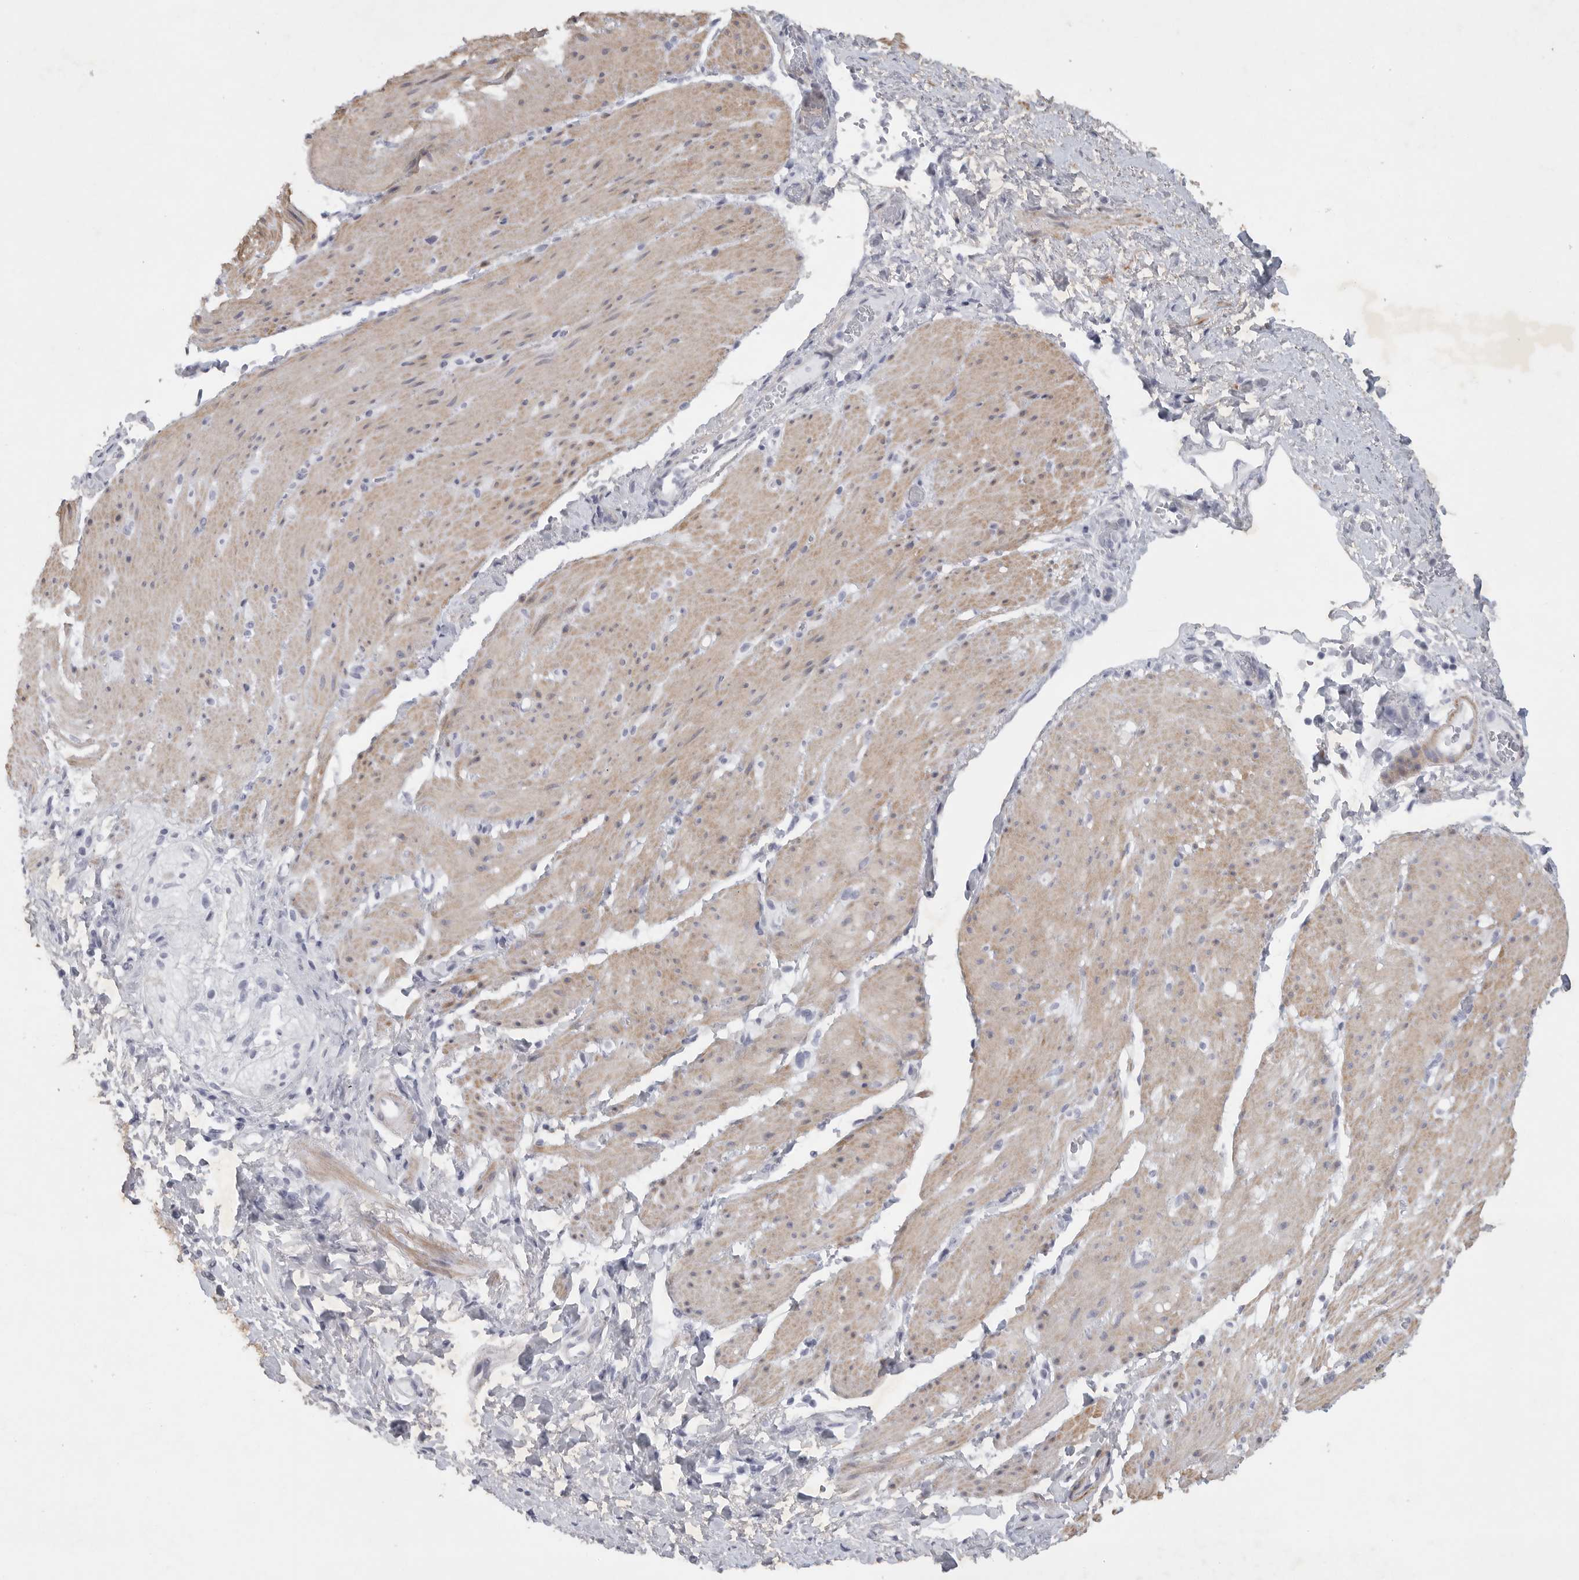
{"staining": {"intensity": "weak", "quantity": ">75%", "location": "cytoplasmic/membranous"}, "tissue": "smooth muscle", "cell_type": "Smooth muscle cells", "image_type": "normal", "snomed": [{"axis": "morphology", "description": "Normal tissue, NOS"}, {"axis": "topography", "description": "Smooth muscle"}, {"axis": "topography", "description": "Small intestine"}], "caption": "An IHC photomicrograph of unremarkable tissue is shown. Protein staining in brown shows weak cytoplasmic/membranous positivity in smooth muscle within smooth muscle cells.", "gene": "TNR", "patient": {"sex": "female", "age": 84}}